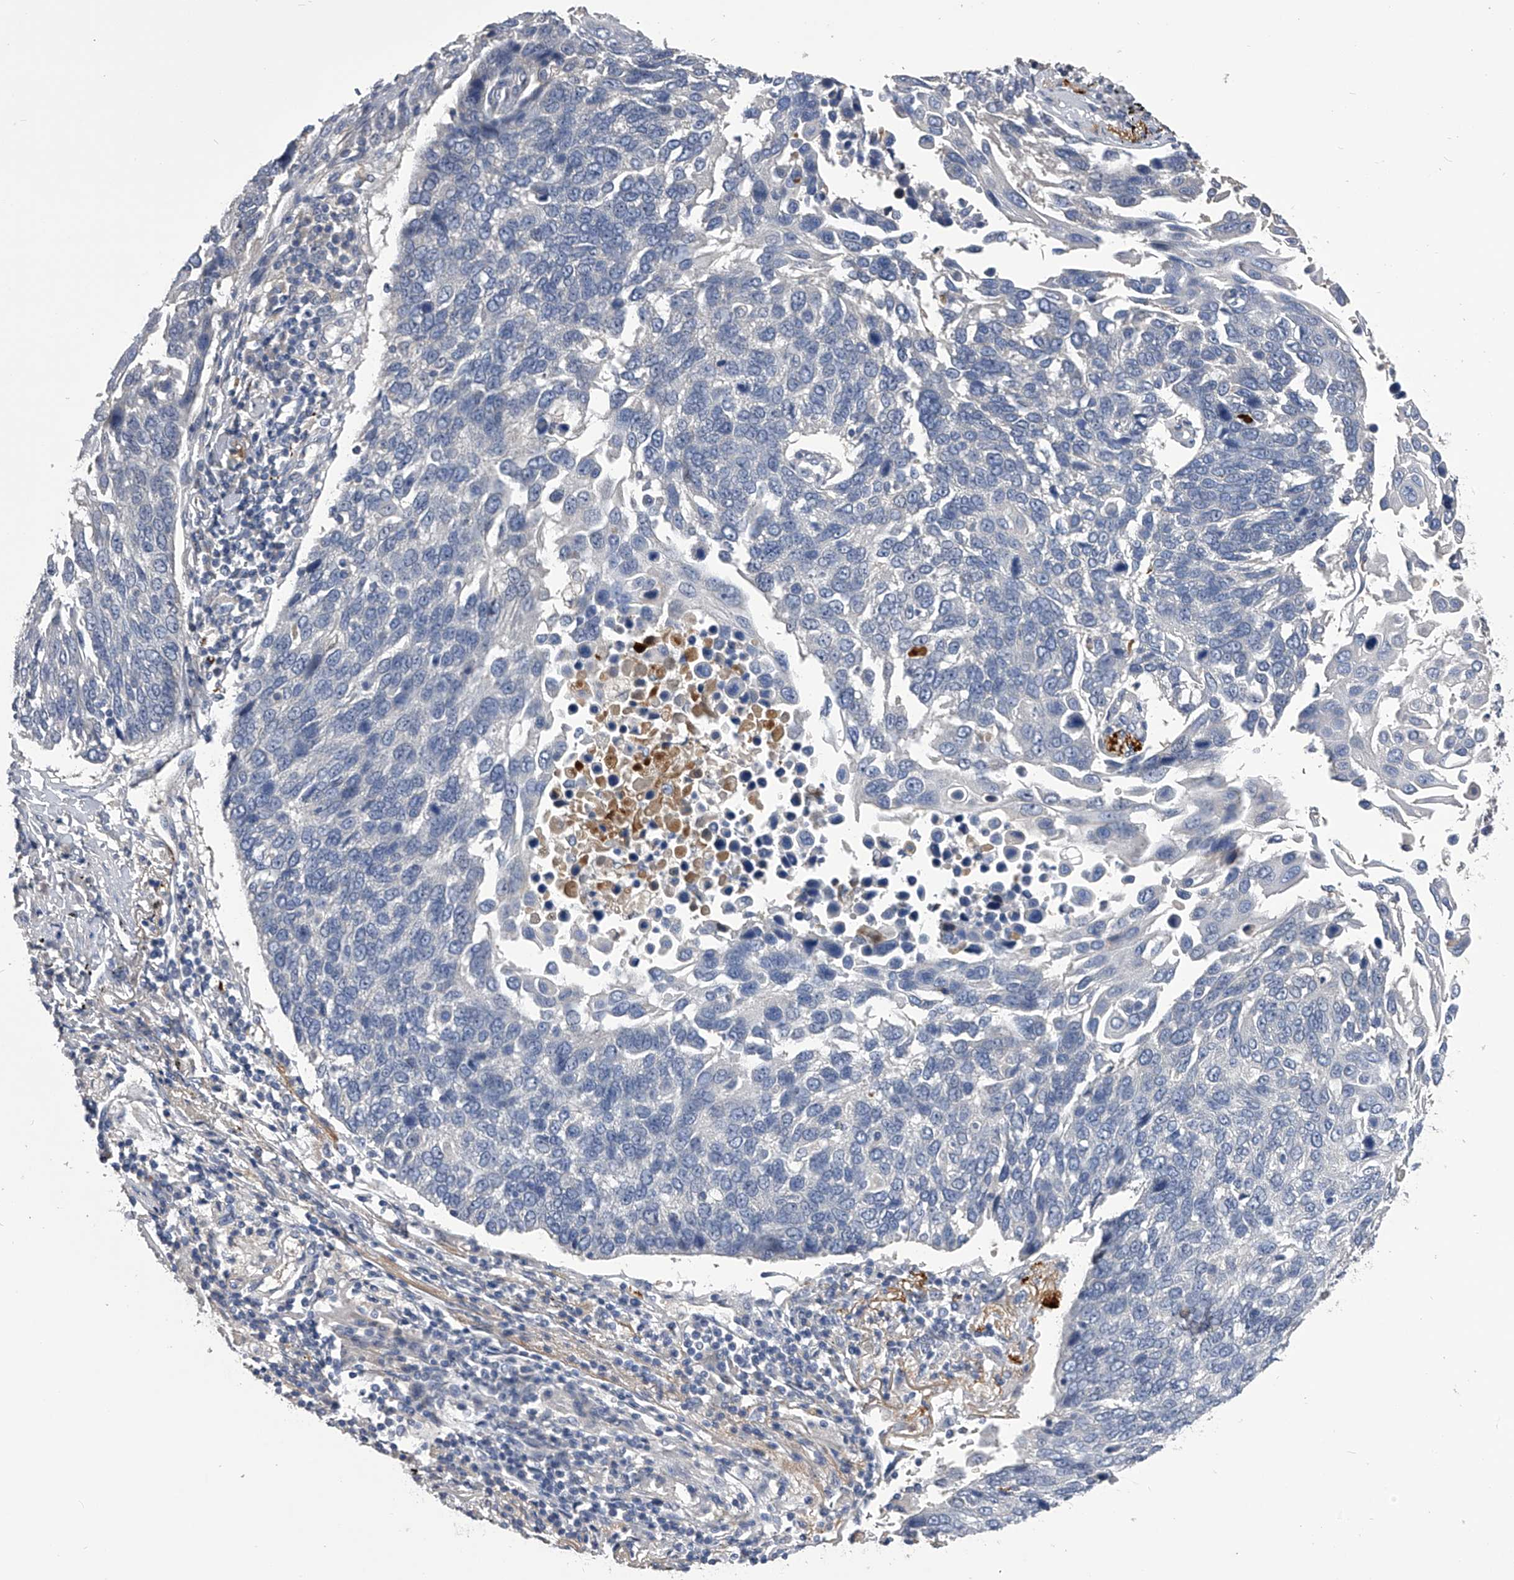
{"staining": {"intensity": "negative", "quantity": "none", "location": "none"}, "tissue": "lung cancer", "cell_type": "Tumor cells", "image_type": "cancer", "snomed": [{"axis": "morphology", "description": "Squamous cell carcinoma, NOS"}, {"axis": "topography", "description": "Lung"}], "caption": "Lung cancer (squamous cell carcinoma) was stained to show a protein in brown. There is no significant staining in tumor cells. (DAB IHC with hematoxylin counter stain).", "gene": "MDN1", "patient": {"sex": "male", "age": 66}}